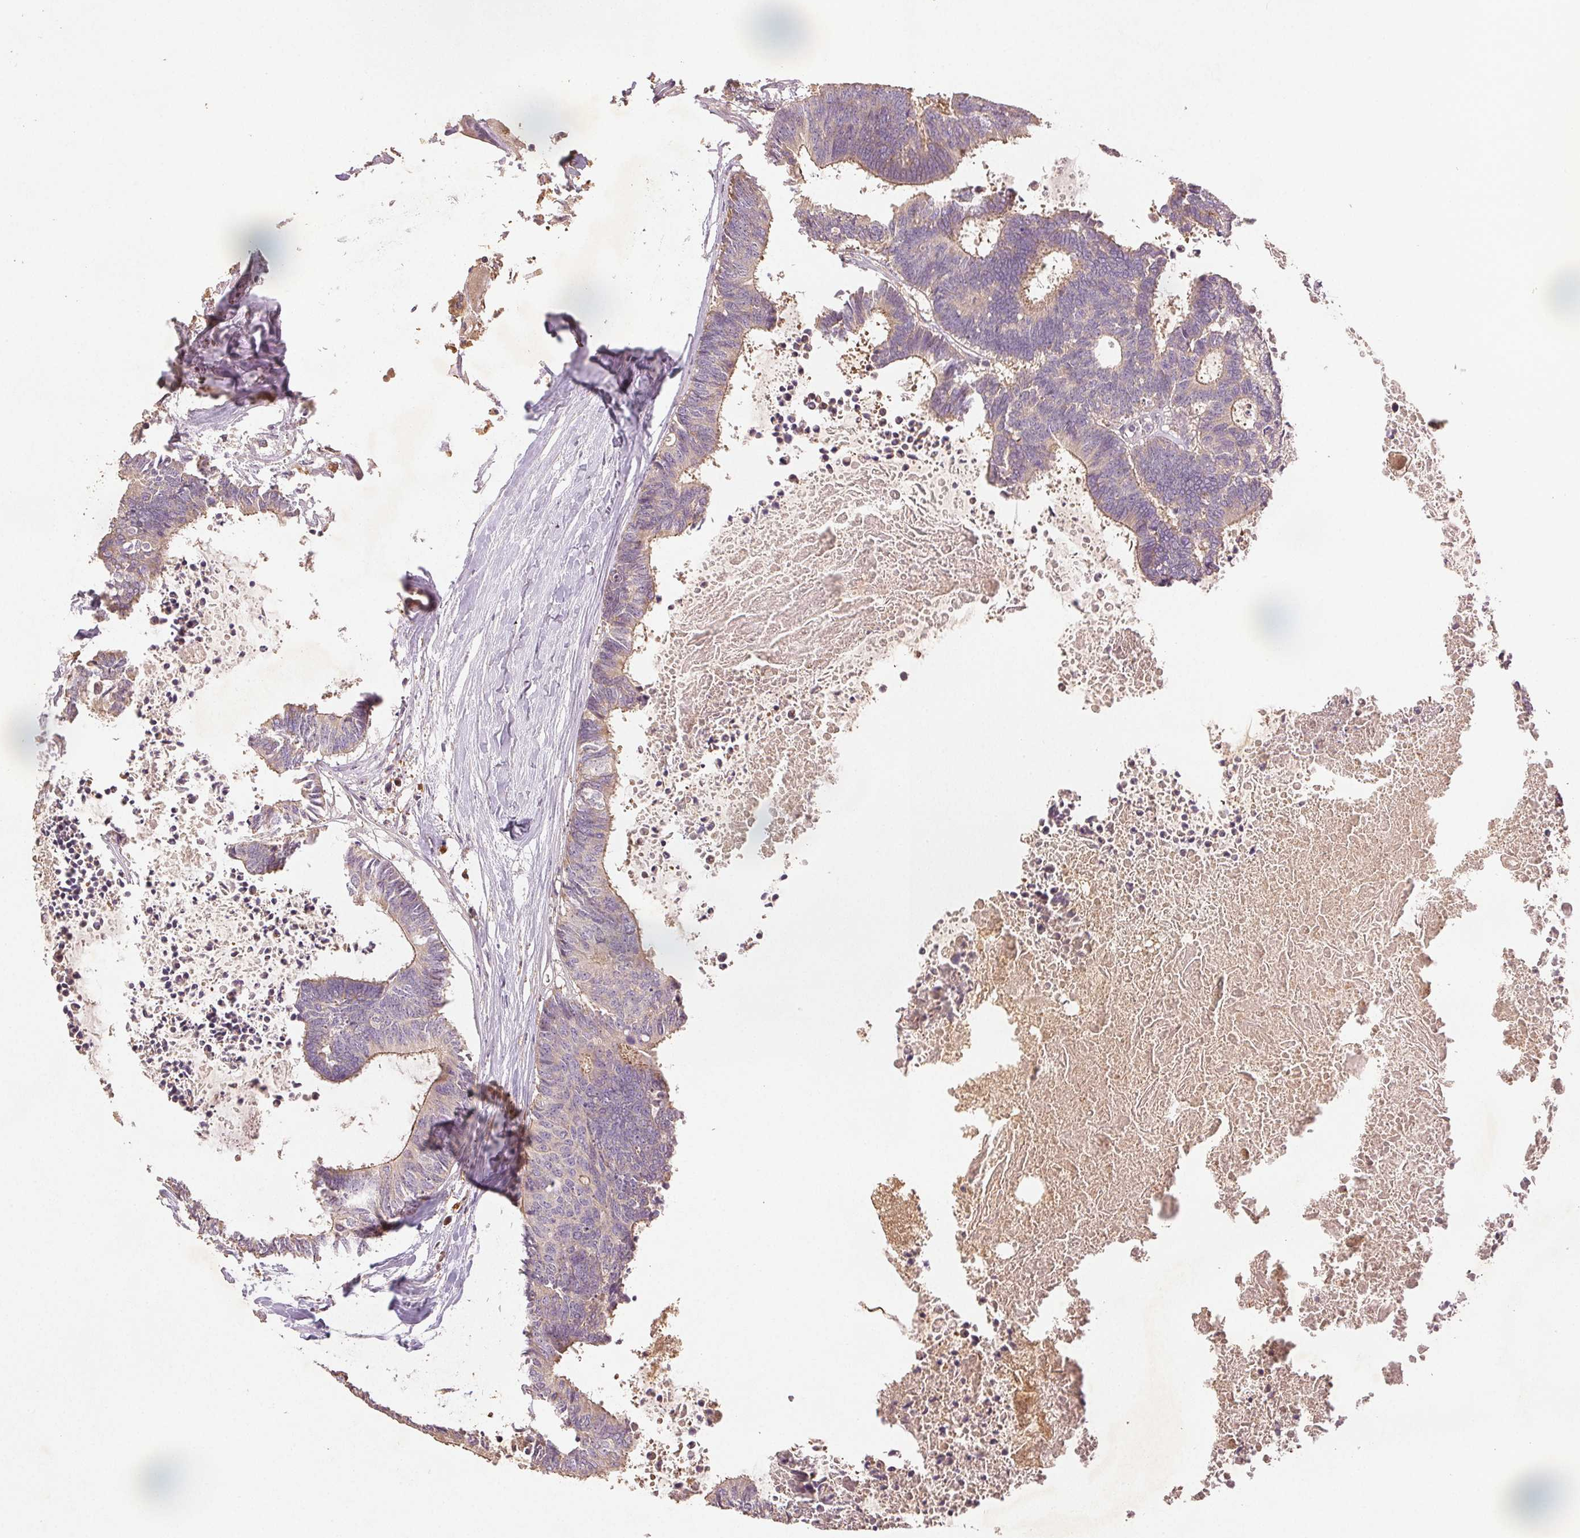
{"staining": {"intensity": "weak", "quantity": "25%-75%", "location": "cytoplasmic/membranous"}, "tissue": "colorectal cancer", "cell_type": "Tumor cells", "image_type": "cancer", "snomed": [{"axis": "morphology", "description": "Adenocarcinoma, NOS"}, {"axis": "topography", "description": "Colon"}, {"axis": "topography", "description": "Rectum"}], "caption": "The photomicrograph demonstrates a brown stain indicating the presence of a protein in the cytoplasmic/membranous of tumor cells in colorectal adenocarcinoma.", "gene": "YIF1B", "patient": {"sex": "male", "age": 57}}